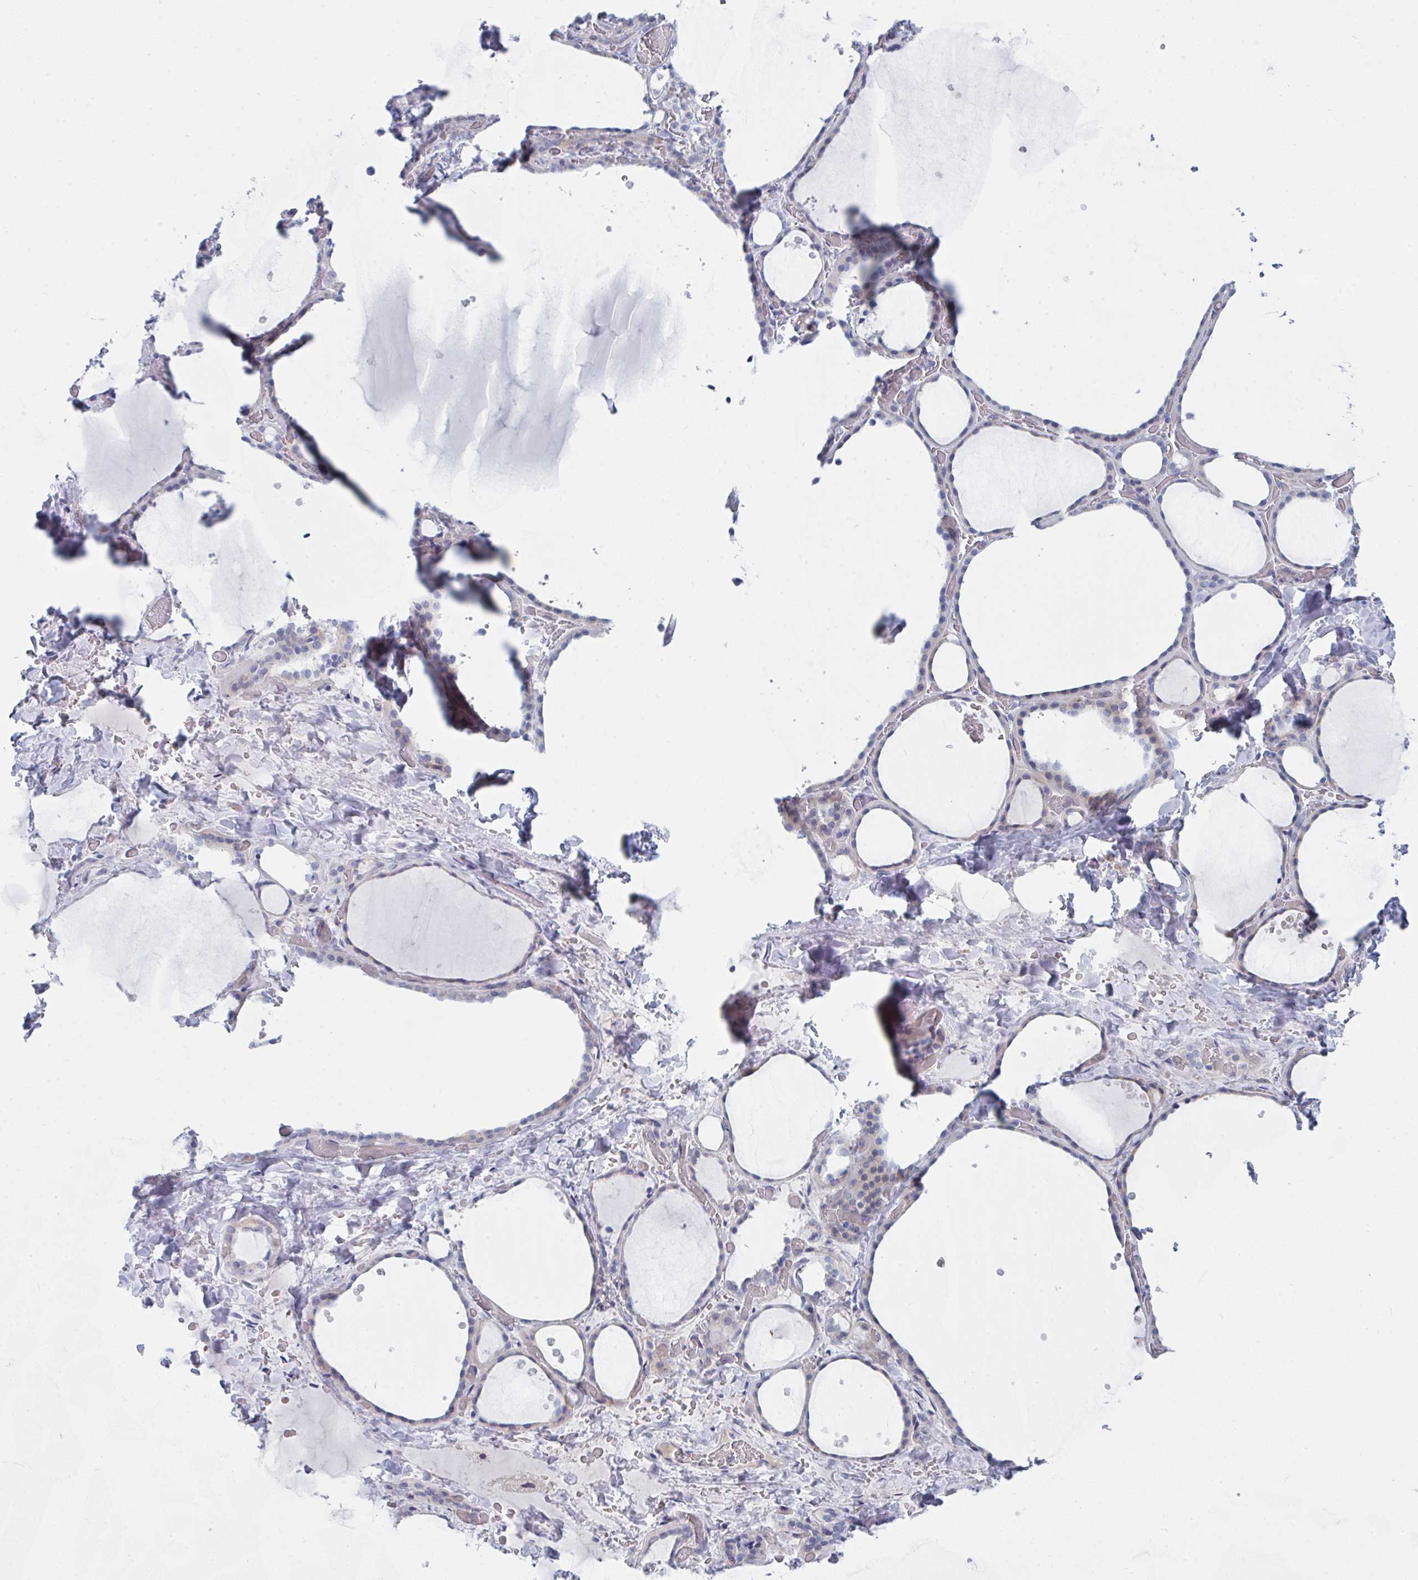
{"staining": {"intensity": "negative", "quantity": "none", "location": "none"}, "tissue": "thyroid gland", "cell_type": "Glandular cells", "image_type": "normal", "snomed": [{"axis": "morphology", "description": "Normal tissue, NOS"}, {"axis": "topography", "description": "Thyroid gland"}], "caption": "Human thyroid gland stained for a protein using IHC displays no staining in glandular cells.", "gene": "ZNF684", "patient": {"sex": "female", "age": 36}}